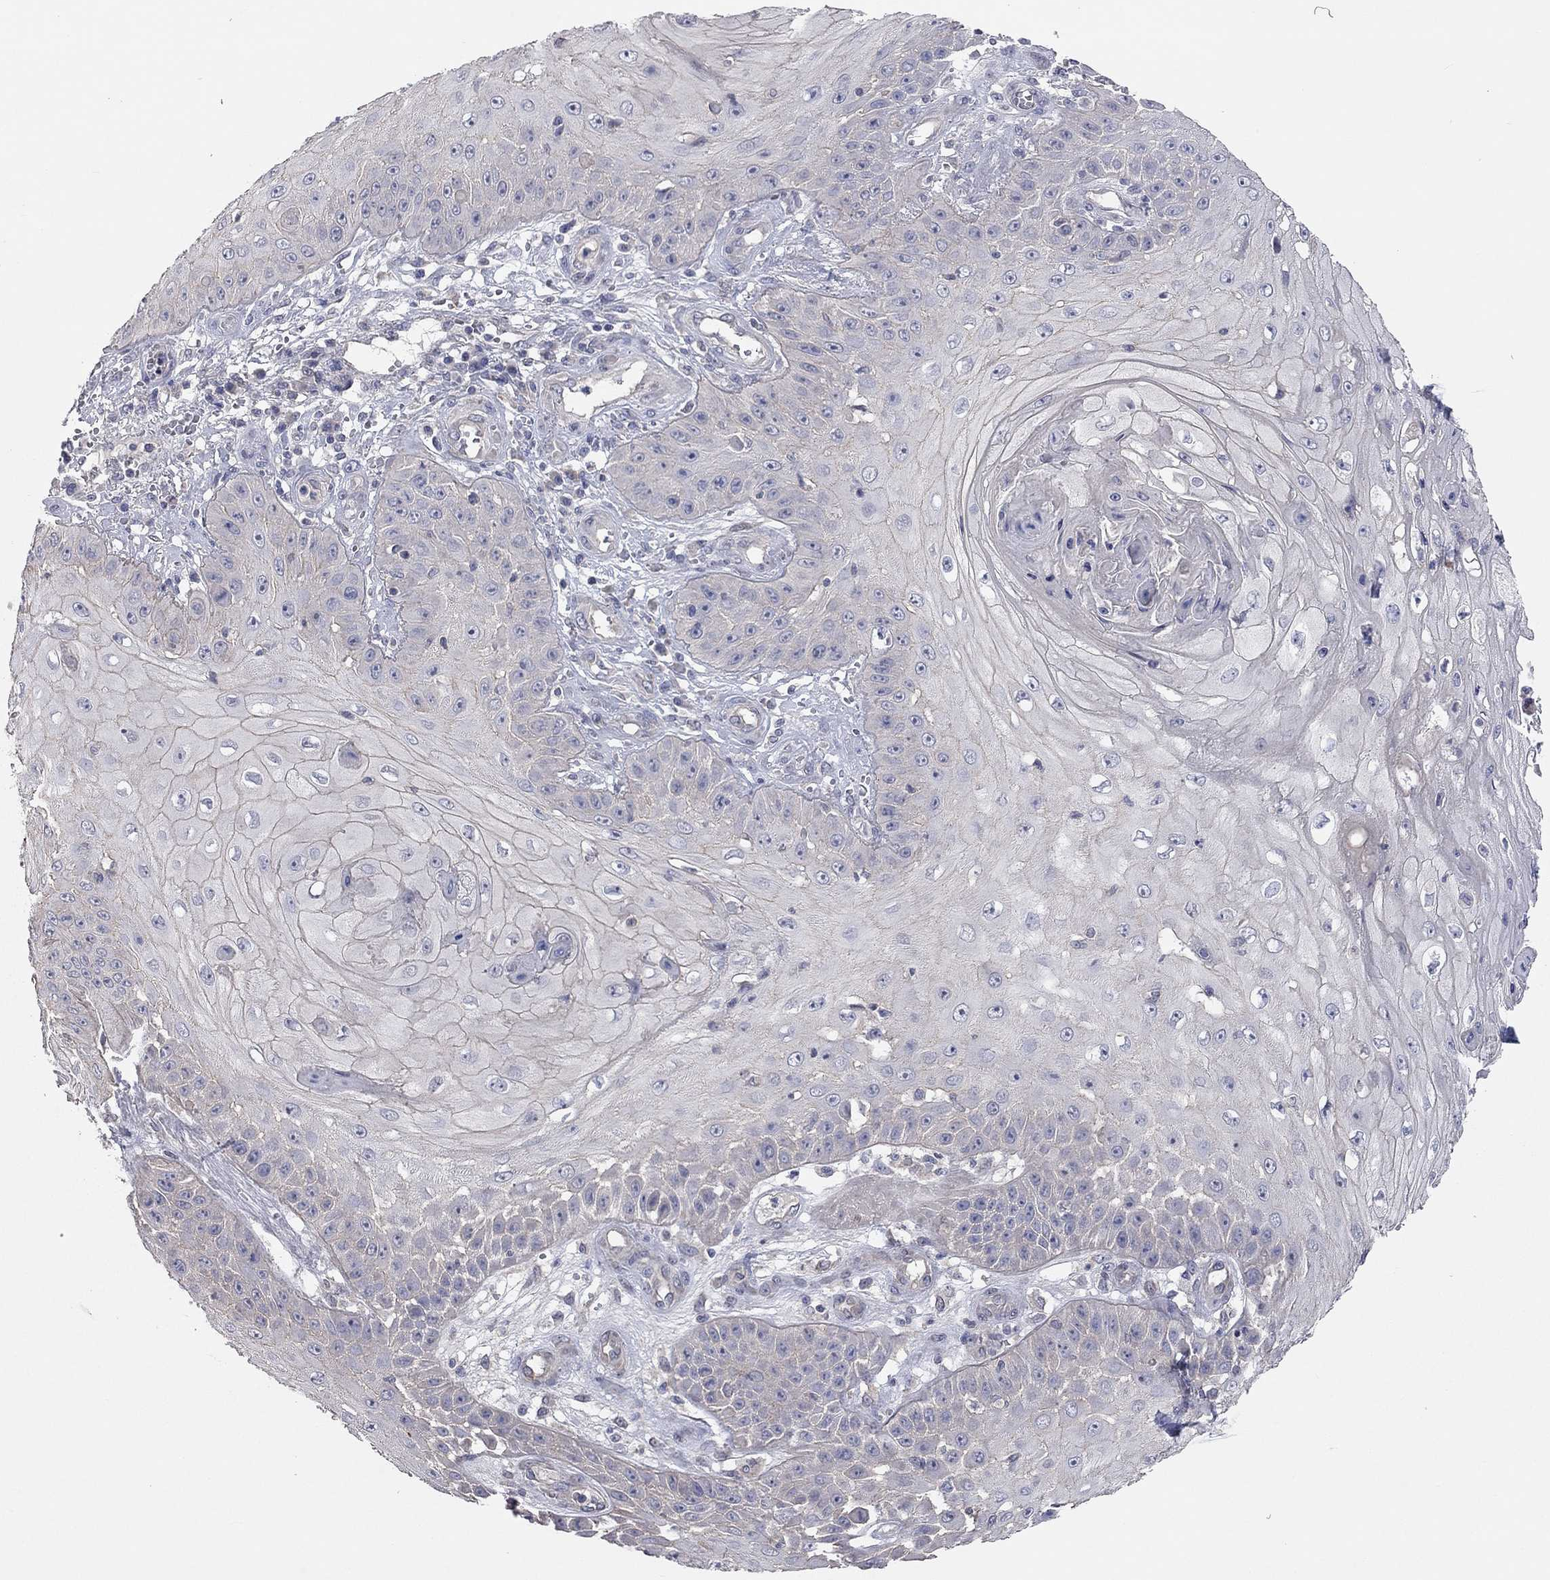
{"staining": {"intensity": "negative", "quantity": "none", "location": "none"}, "tissue": "skin cancer", "cell_type": "Tumor cells", "image_type": "cancer", "snomed": [{"axis": "morphology", "description": "Squamous cell carcinoma, NOS"}, {"axis": "topography", "description": "Skin"}], "caption": "Immunohistochemical staining of skin cancer displays no significant expression in tumor cells.", "gene": "KCNB1", "patient": {"sex": "male", "age": 70}}